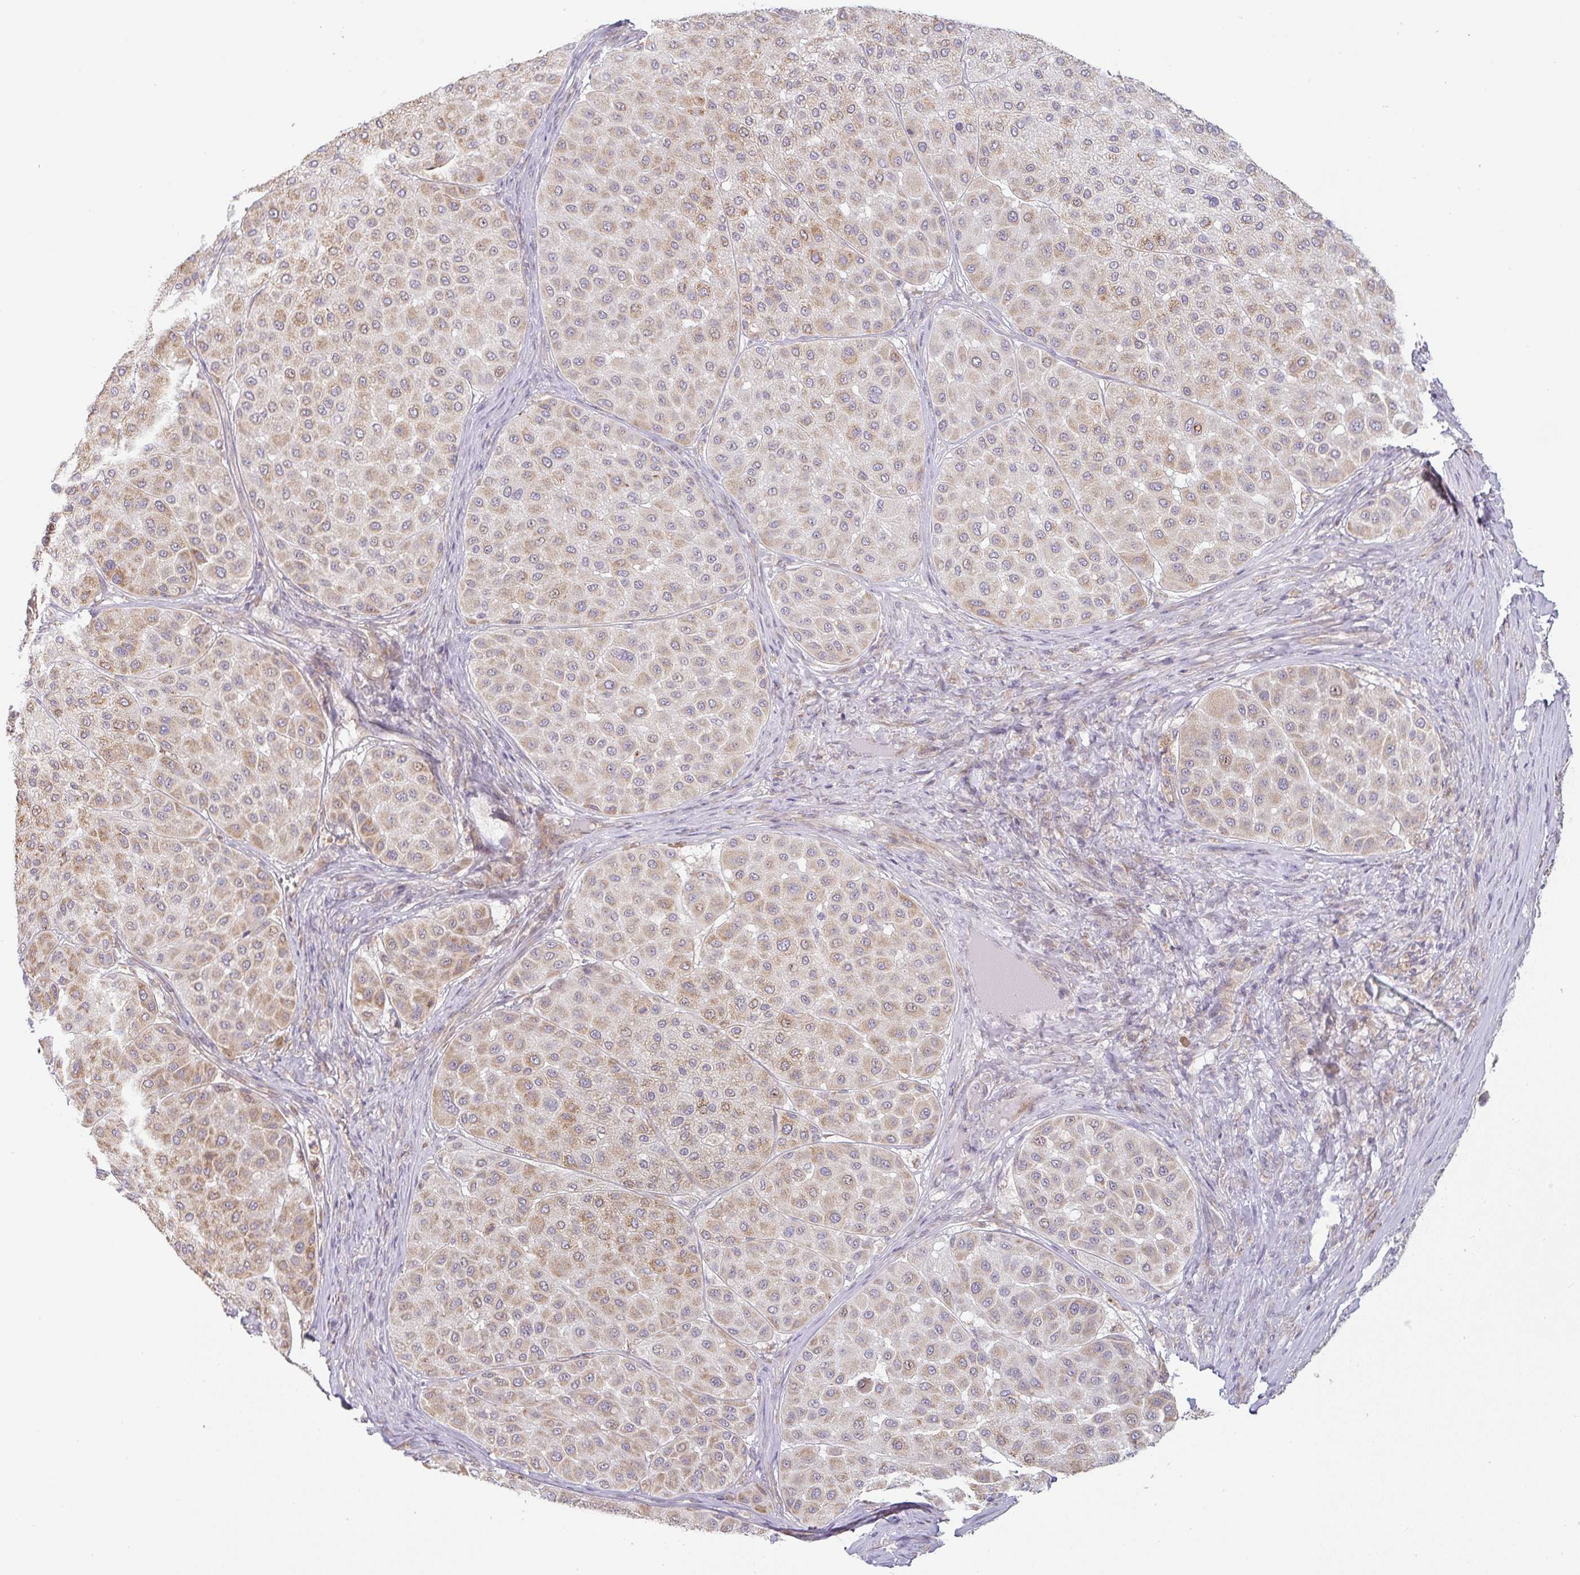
{"staining": {"intensity": "moderate", "quantity": "25%-75%", "location": "cytoplasmic/membranous"}, "tissue": "melanoma", "cell_type": "Tumor cells", "image_type": "cancer", "snomed": [{"axis": "morphology", "description": "Malignant melanoma, Metastatic site"}, {"axis": "topography", "description": "Smooth muscle"}], "caption": "Protein staining demonstrates moderate cytoplasmic/membranous expression in about 25%-75% of tumor cells in melanoma.", "gene": "MOB1A", "patient": {"sex": "male", "age": 41}}